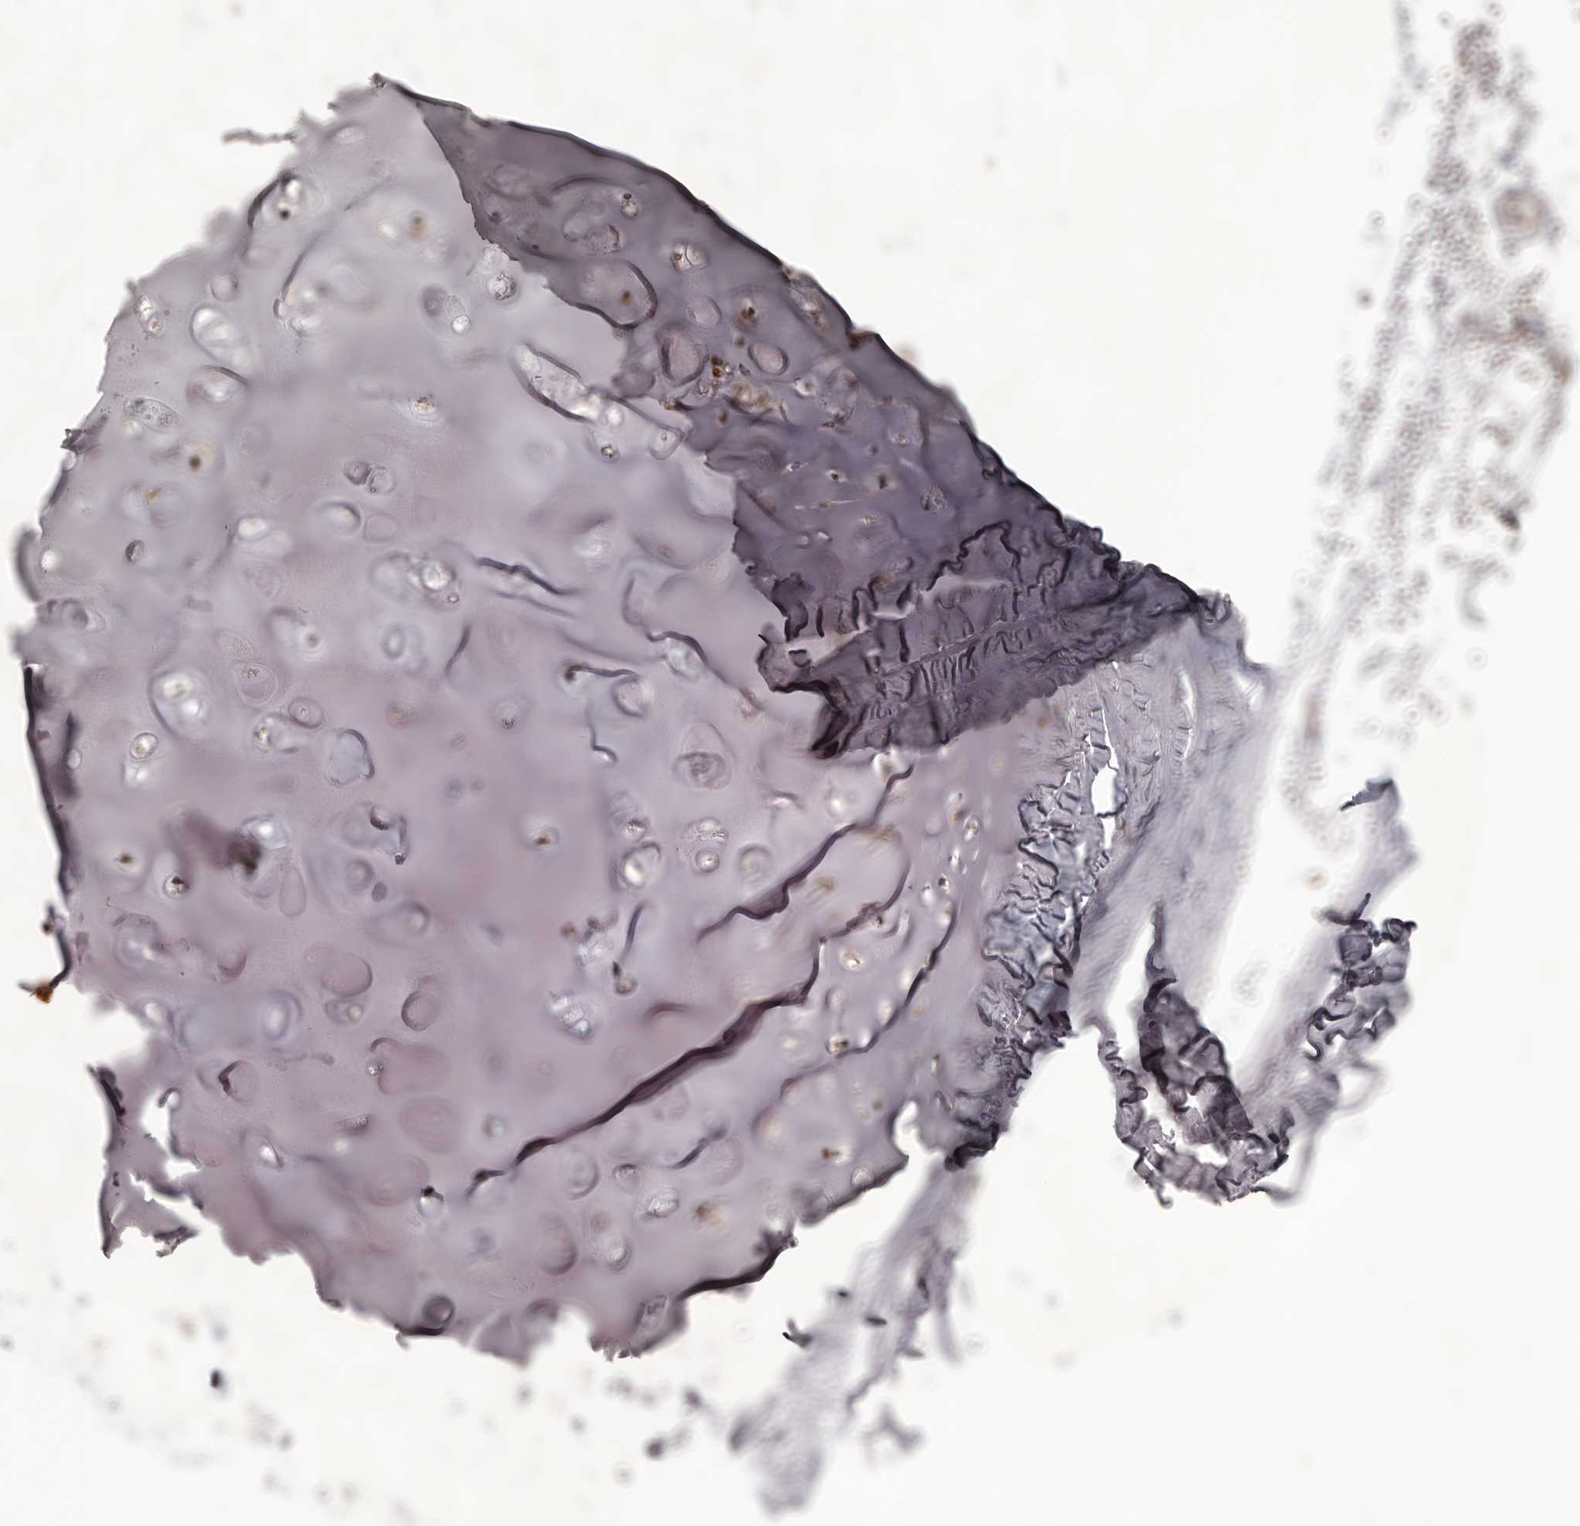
{"staining": {"intensity": "weak", "quantity": "<25%", "location": "cytoplasmic/membranous"}, "tissue": "adipose tissue", "cell_type": "Adipocytes", "image_type": "normal", "snomed": [{"axis": "morphology", "description": "Normal tissue, NOS"}, {"axis": "topography", "description": "Cartilage tissue"}], "caption": "Immunohistochemistry micrograph of unremarkable adipose tissue stained for a protein (brown), which reveals no expression in adipocytes.", "gene": "NUP43", "patient": {"sex": "female", "age": 63}}